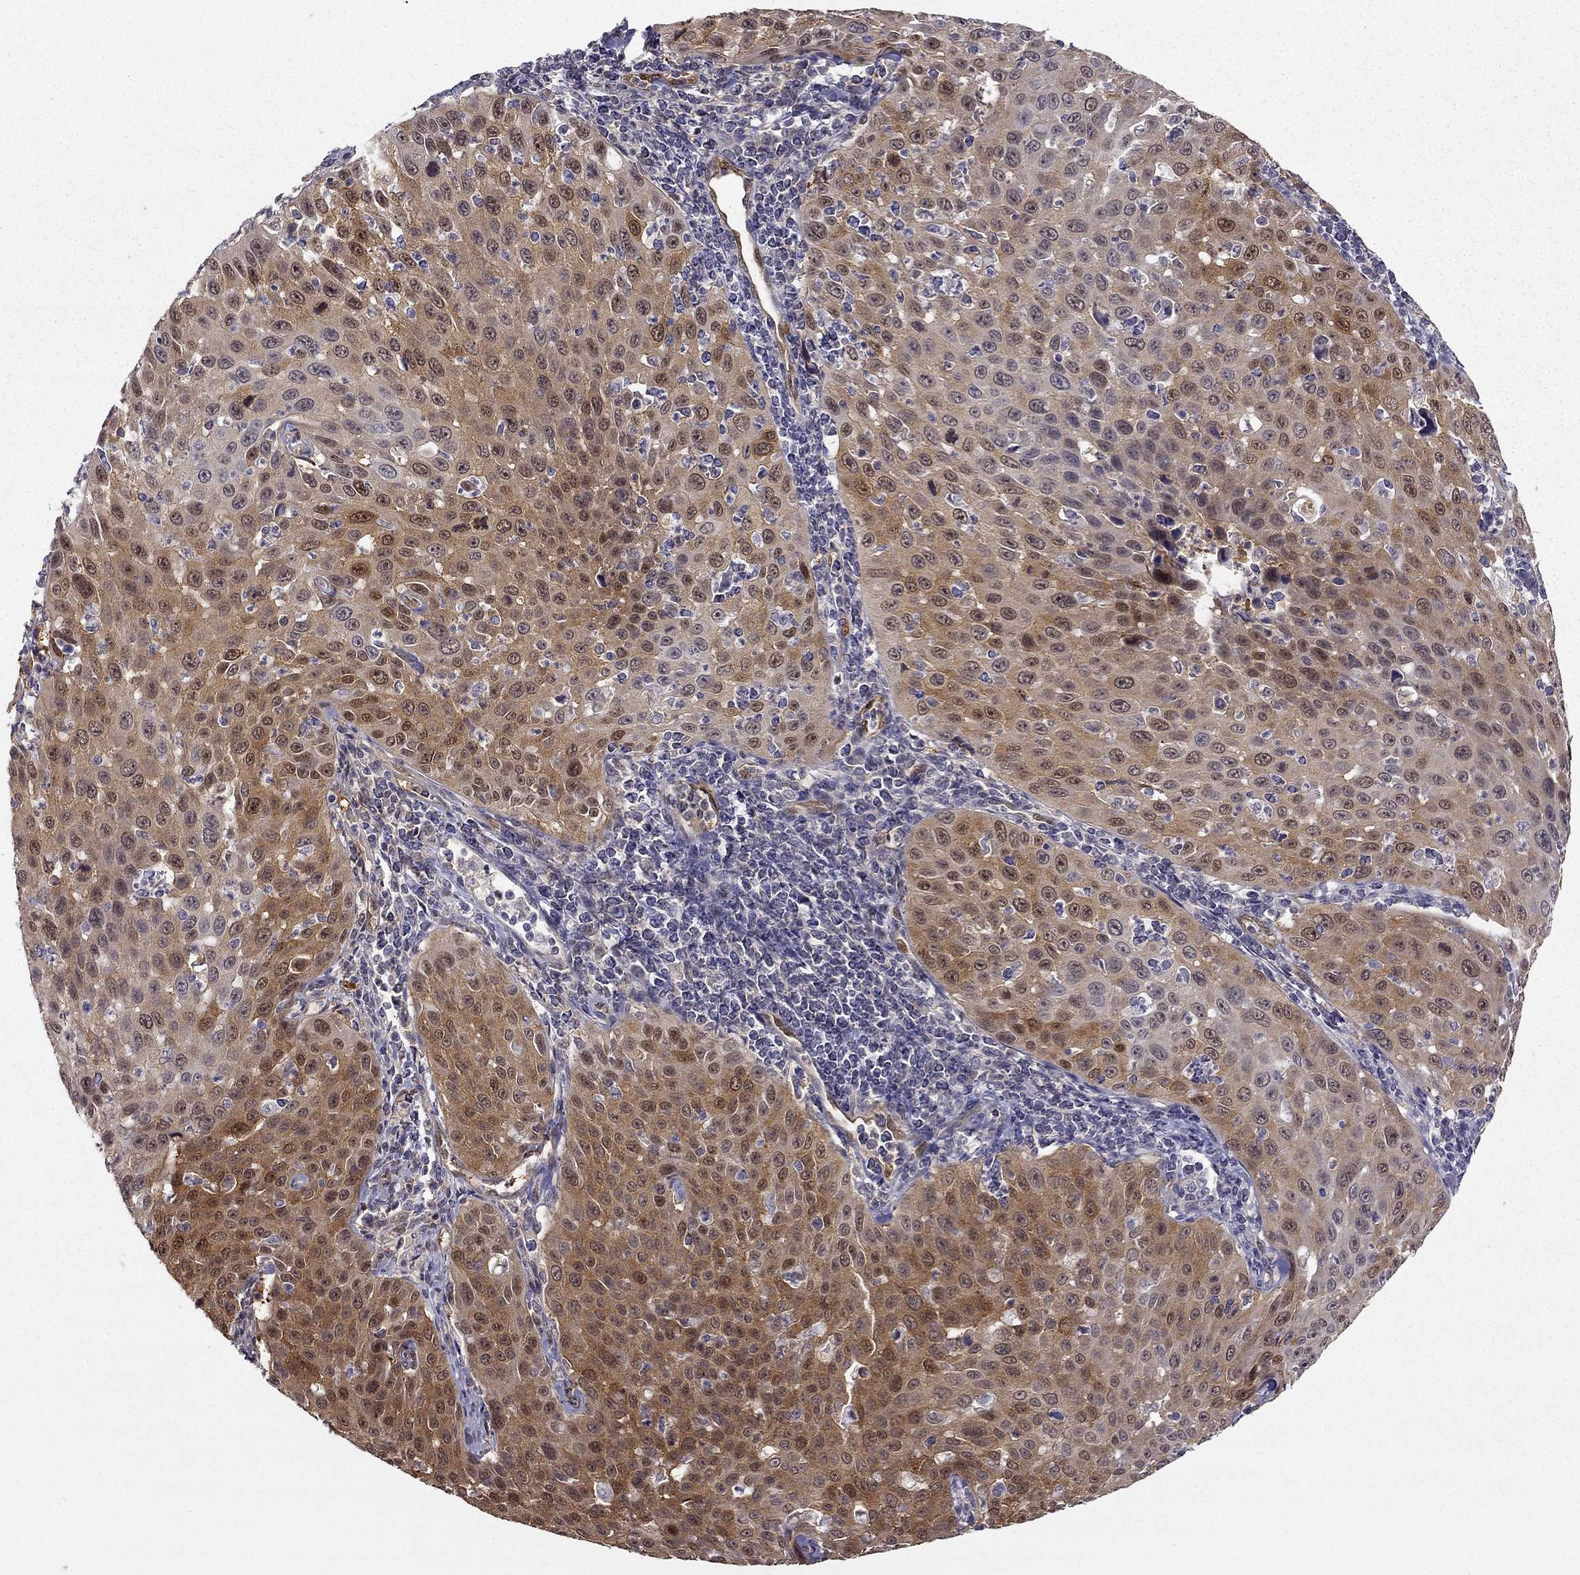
{"staining": {"intensity": "moderate", "quantity": ">75%", "location": "cytoplasmic/membranous,nuclear"}, "tissue": "cervical cancer", "cell_type": "Tumor cells", "image_type": "cancer", "snomed": [{"axis": "morphology", "description": "Squamous cell carcinoma, NOS"}, {"axis": "topography", "description": "Cervix"}], "caption": "This photomicrograph demonstrates IHC staining of human cervical cancer, with medium moderate cytoplasmic/membranous and nuclear expression in about >75% of tumor cells.", "gene": "NQO1", "patient": {"sex": "female", "age": 26}}